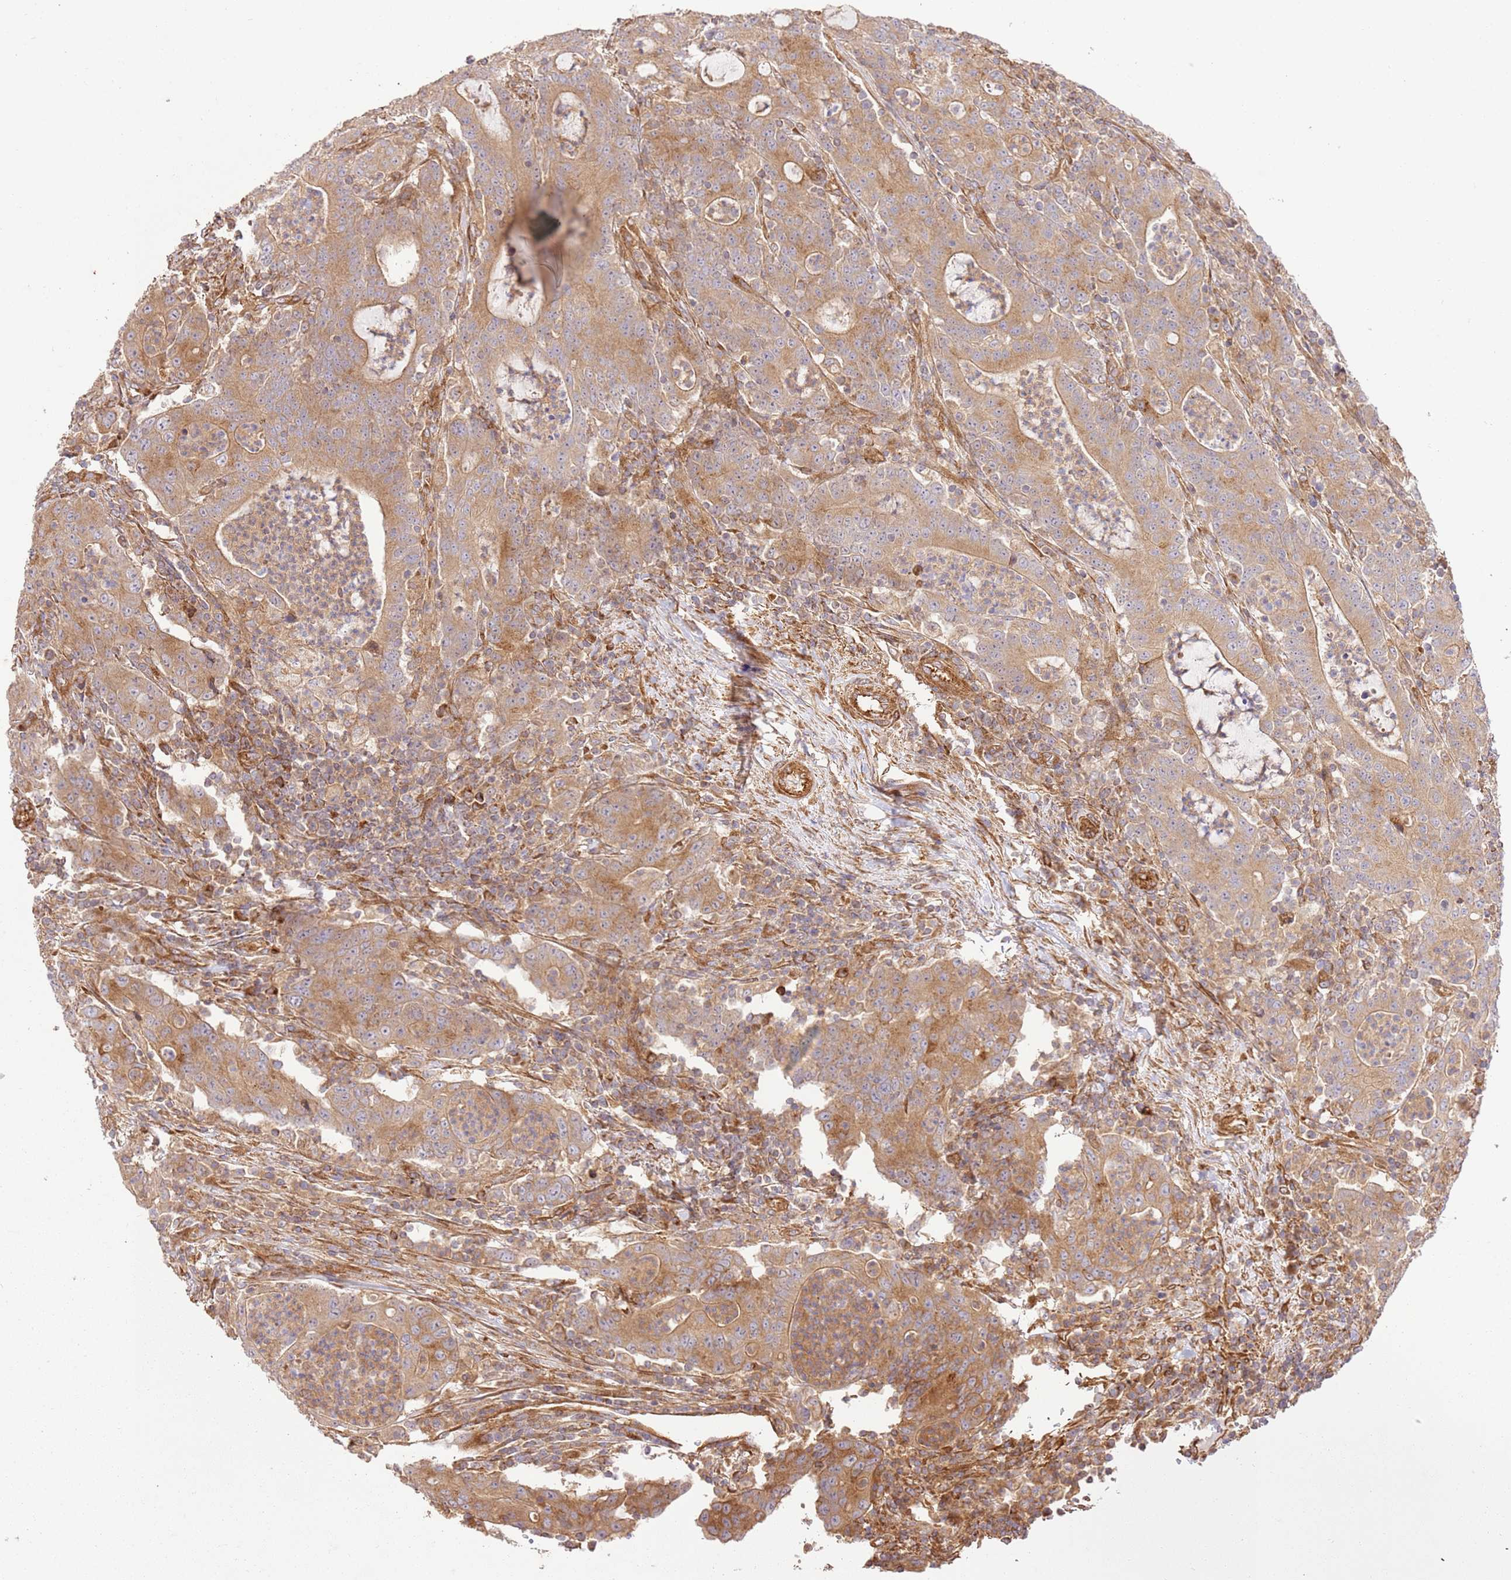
{"staining": {"intensity": "moderate", "quantity": ">75%", "location": "cytoplasmic/membranous"}, "tissue": "colorectal cancer", "cell_type": "Tumor cells", "image_type": "cancer", "snomed": [{"axis": "morphology", "description": "Adenocarcinoma, NOS"}, {"axis": "topography", "description": "Colon"}], "caption": "The immunohistochemical stain highlights moderate cytoplasmic/membranous expression in tumor cells of colorectal cancer (adenocarcinoma) tissue.", "gene": "ZBTB39", "patient": {"sex": "male", "age": 83}}